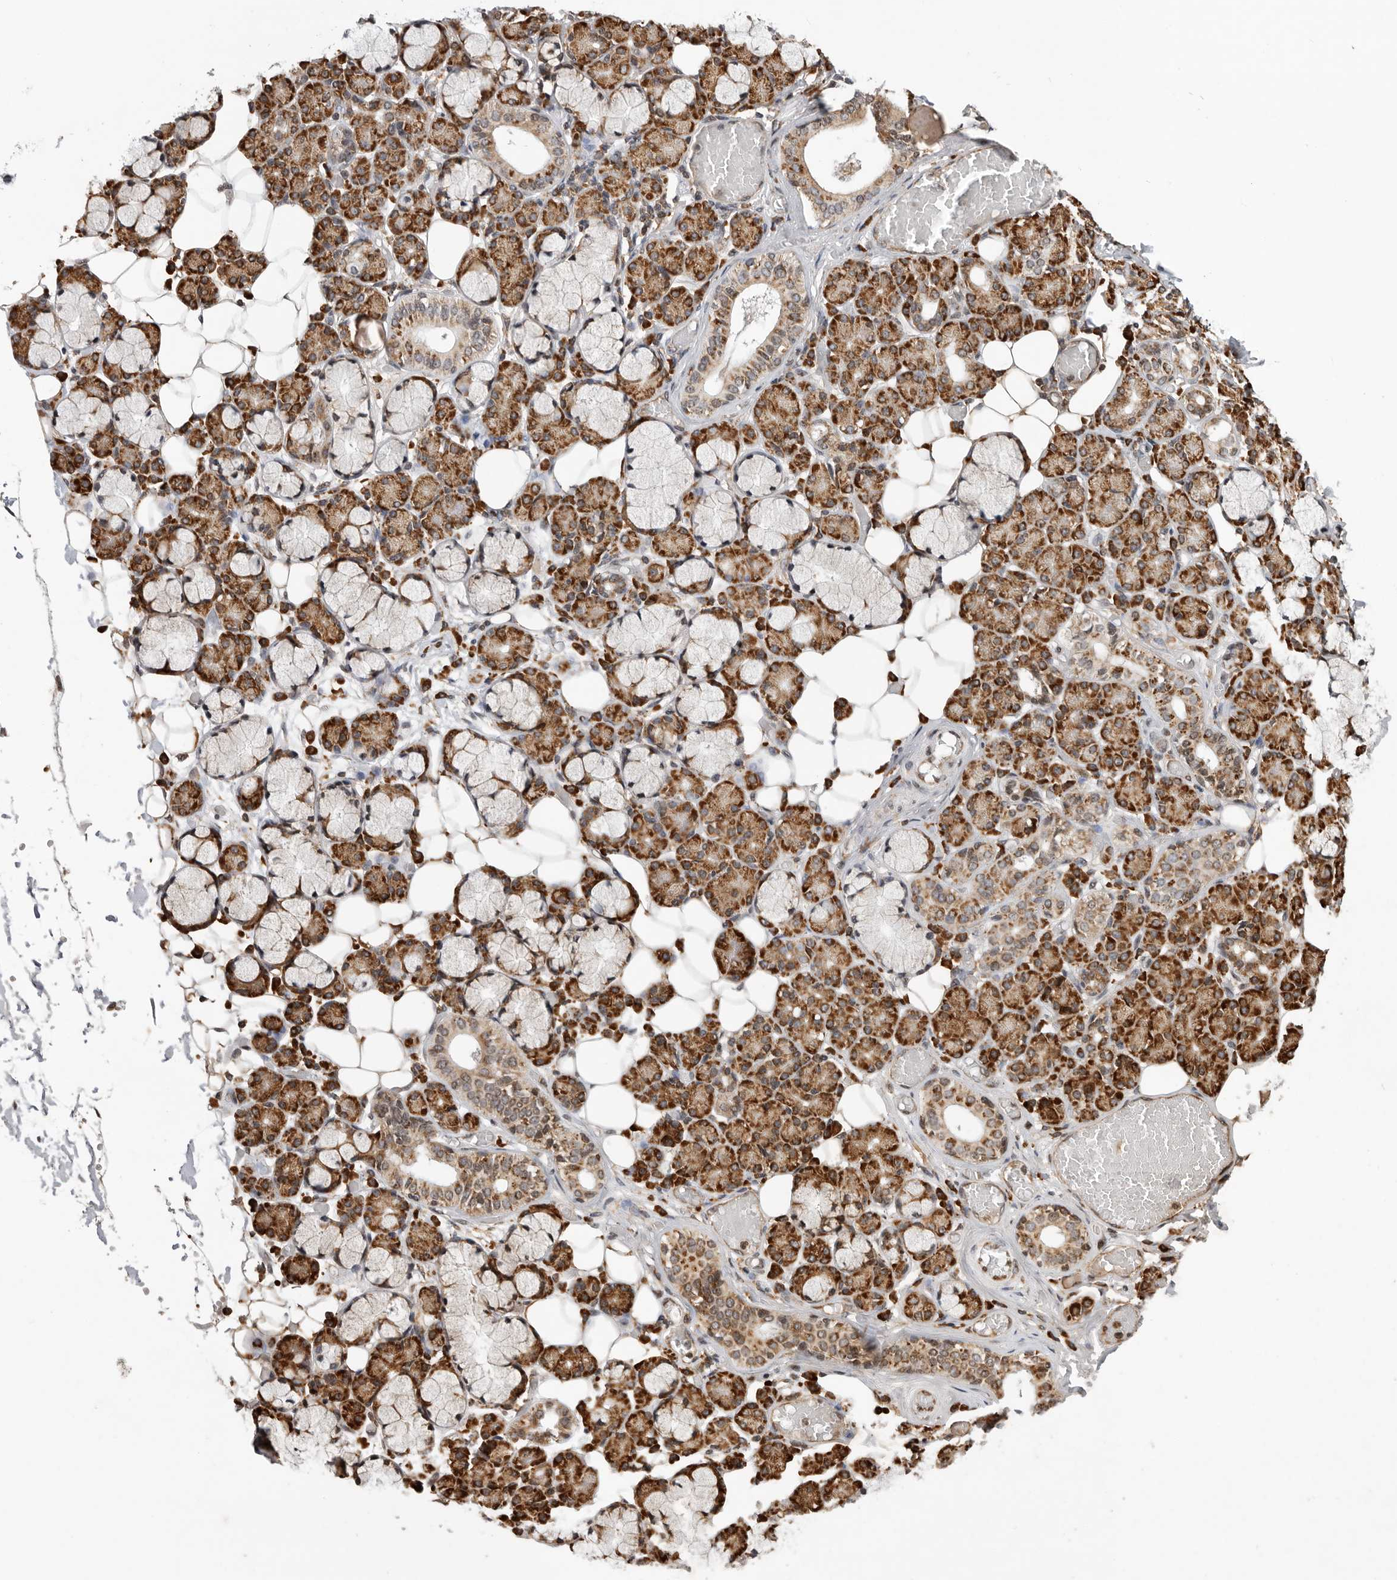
{"staining": {"intensity": "moderate", "quantity": ">75%", "location": "cytoplasmic/membranous"}, "tissue": "salivary gland", "cell_type": "Glandular cells", "image_type": "normal", "snomed": [{"axis": "morphology", "description": "Normal tissue, NOS"}, {"axis": "topography", "description": "Salivary gland"}], "caption": "An IHC photomicrograph of normal tissue is shown. Protein staining in brown shows moderate cytoplasmic/membranous positivity in salivary gland within glandular cells.", "gene": "FZD3", "patient": {"sex": "male", "age": 63}}